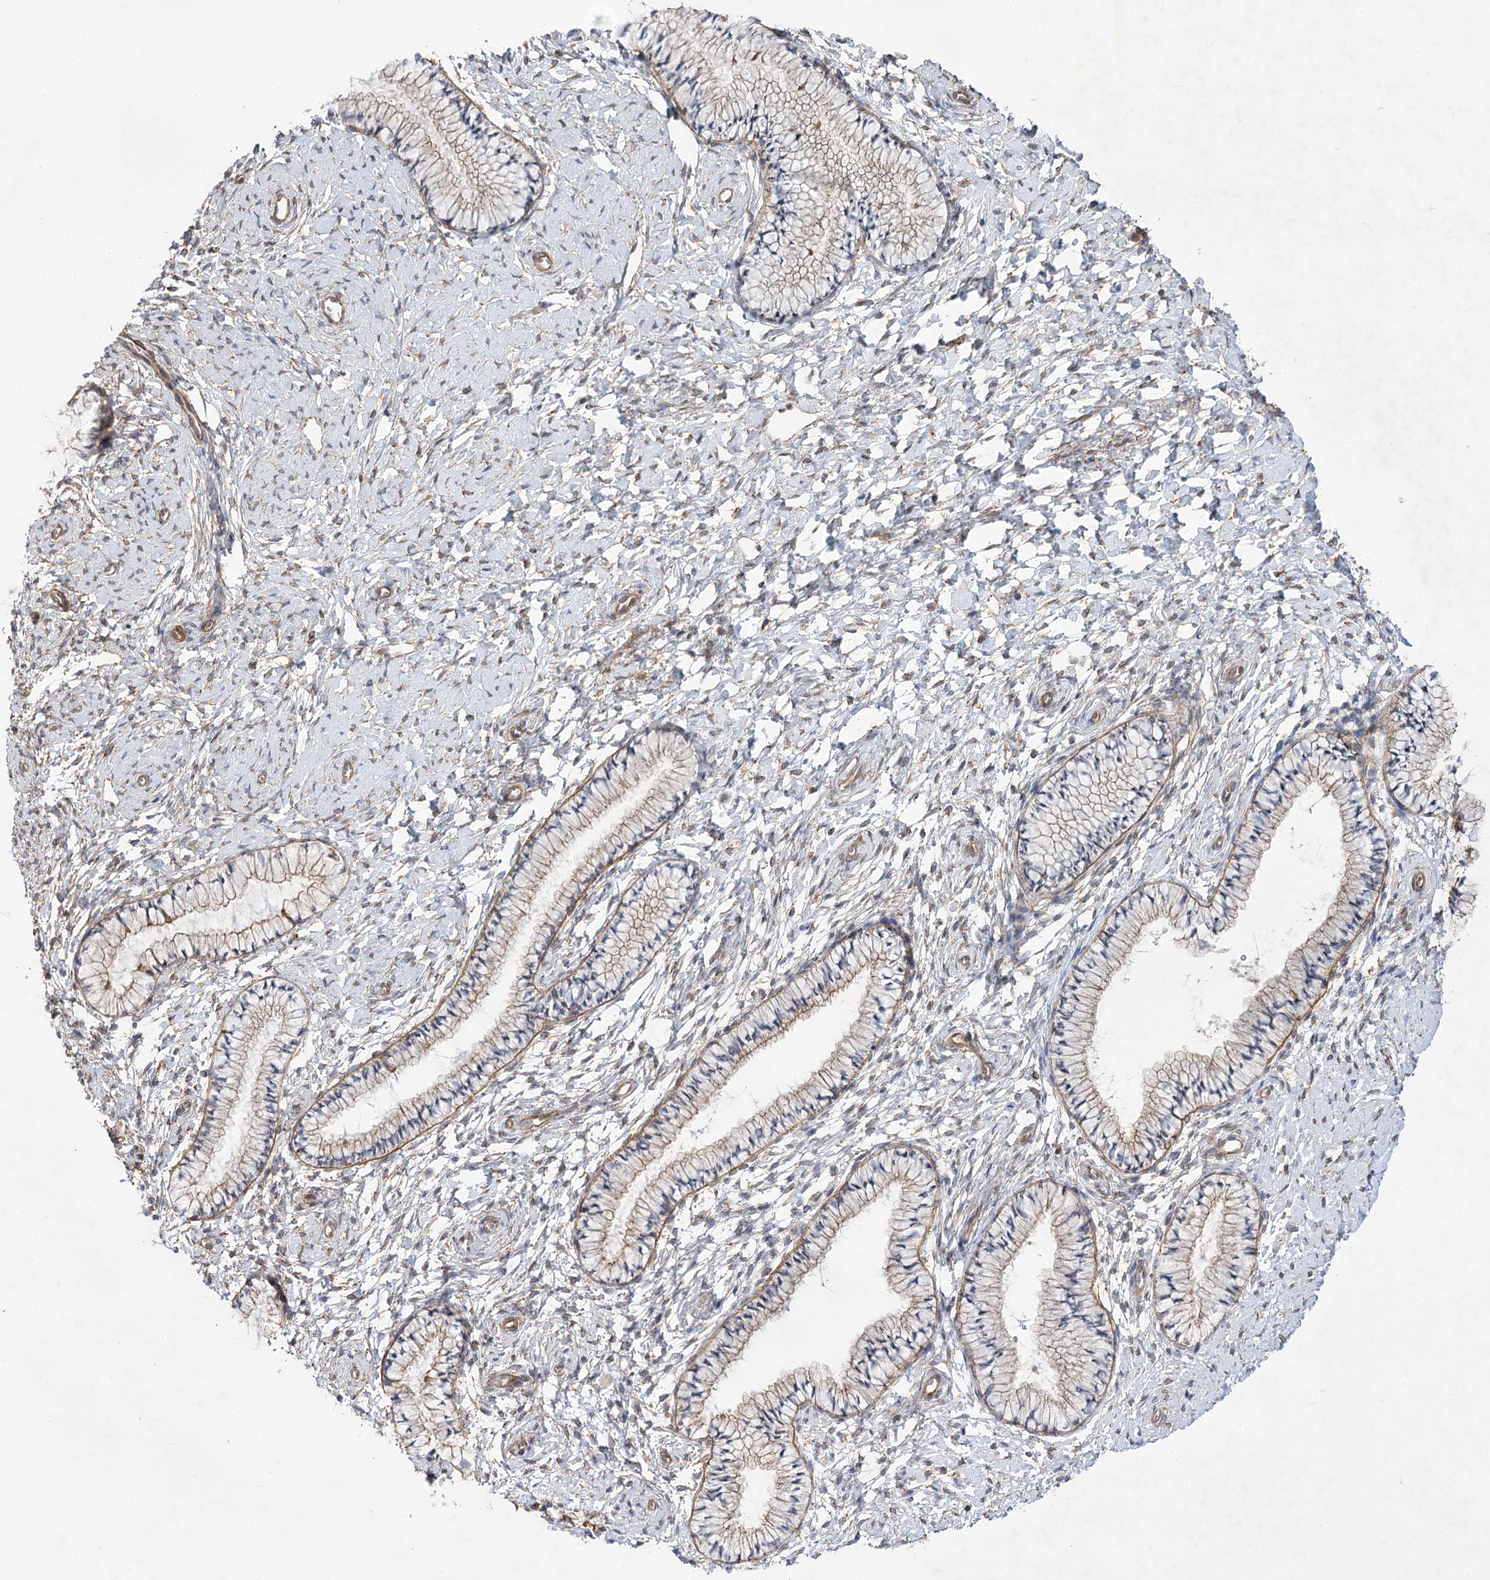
{"staining": {"intensity": "moderate", "quantity": "<25%", "location": "cytoplasmic/membranous"}, "tissue": "cervix", "cell_type": "Glandular cells", "image_type": "normal", "snomed": [{"axis": "morphology", "description": "Normal tissue, NOS"}, {"axis": "topography", "description": "Cervix"}], "caption": "DAB (3,3'-diaminobenzidine) immunohistochemical staining of unremarkable human cervix exhibits moderate cytoplasmic/membranous protein positivity in approximately <25% of glandular cells.", "gene": "SH3BP5L", "patient": {"sex": "female", "age": 33}}